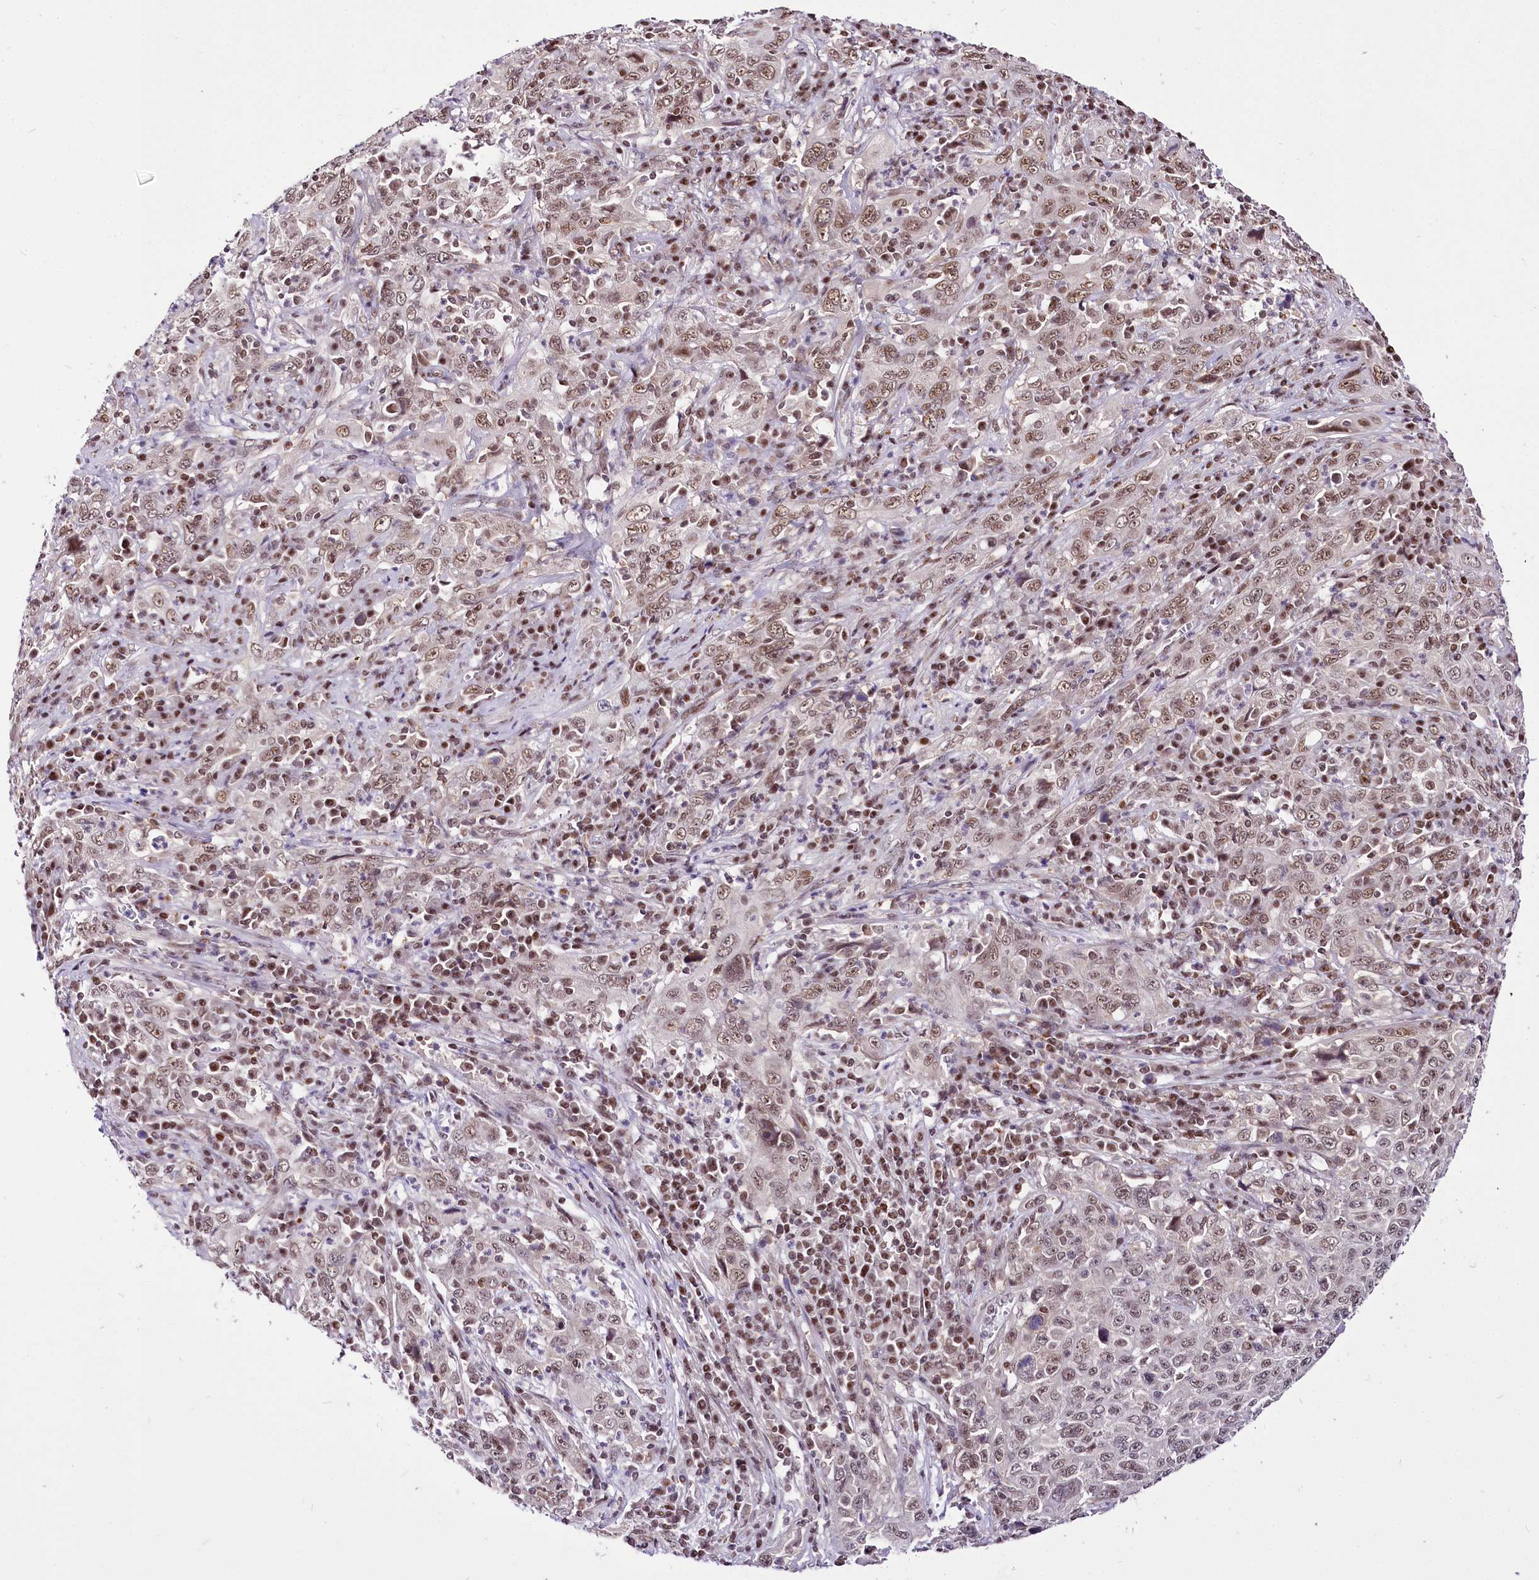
{"staining": {"intensity": "moderate", "quantity": ">75%", "location": "nuclear"}, "tissue": "cervical cancer", "cell_type": "Tumor cells", "image_type": "cancer", "snomed": [{"axis": "morphology", "description": "Squamous cell carcinoma, NOS"}, {"axis": "topography", "description": "Cervix"}], "caption": "Immunohistochemistry staining of cervical cancer, which demonstrates medium levels of moderate nuclear expression in approximately >75% of tumor cells indicating moderate nuclear protein staining. The staining was performed using DAB (3,3'-diaminobenzidine) (brown) for protein detection and nuclei were counterstained in hematoxylin (blue).", "gene": "POLA2", "patient": {"sex": "female", "age": 46}}